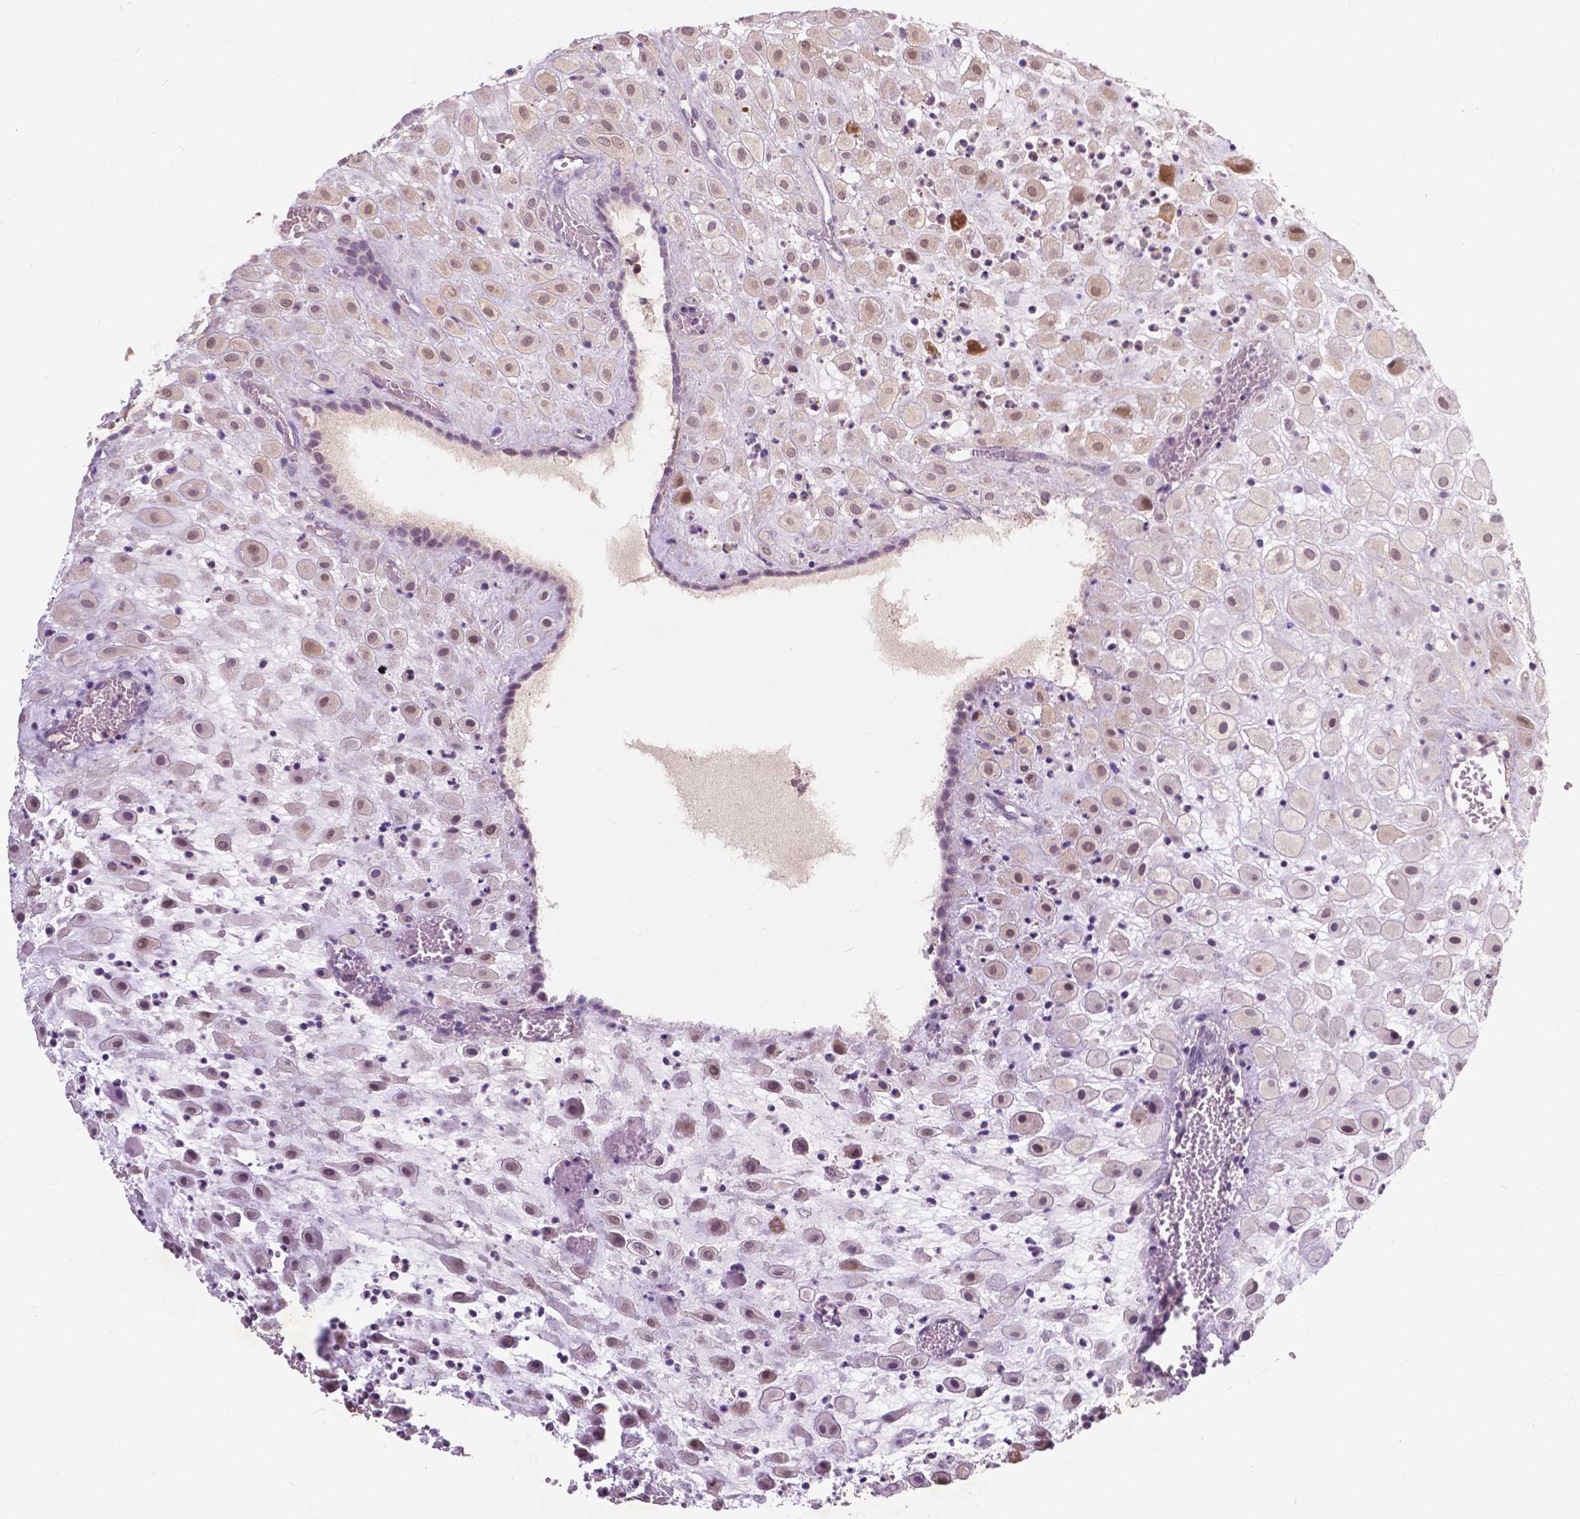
{"staining": {"intensity": "moderate", "quantity": "<25%", "location": "cytoplasmic/membranous,nuclear"}, "tissue": "placenta", "cell_type": "Decidual cells", "image_type": "normal", "snomed": [{"axis": "morphology", "description": "Normal tissue, NOS"}, {"axis": "topography", "description": "Placenta"}], "caption": "A photomicrograph of placenta stained for a protein demonstrates moderate cytoplasmic/membranous,nuclear brown staining in decidual cells. (DAB (3,3'-diaminobenzidine) = brown stain, brightfield microscopy at high magnification).", "gene": "GPR37", "patient": {"sex": "female", "age": 24}}